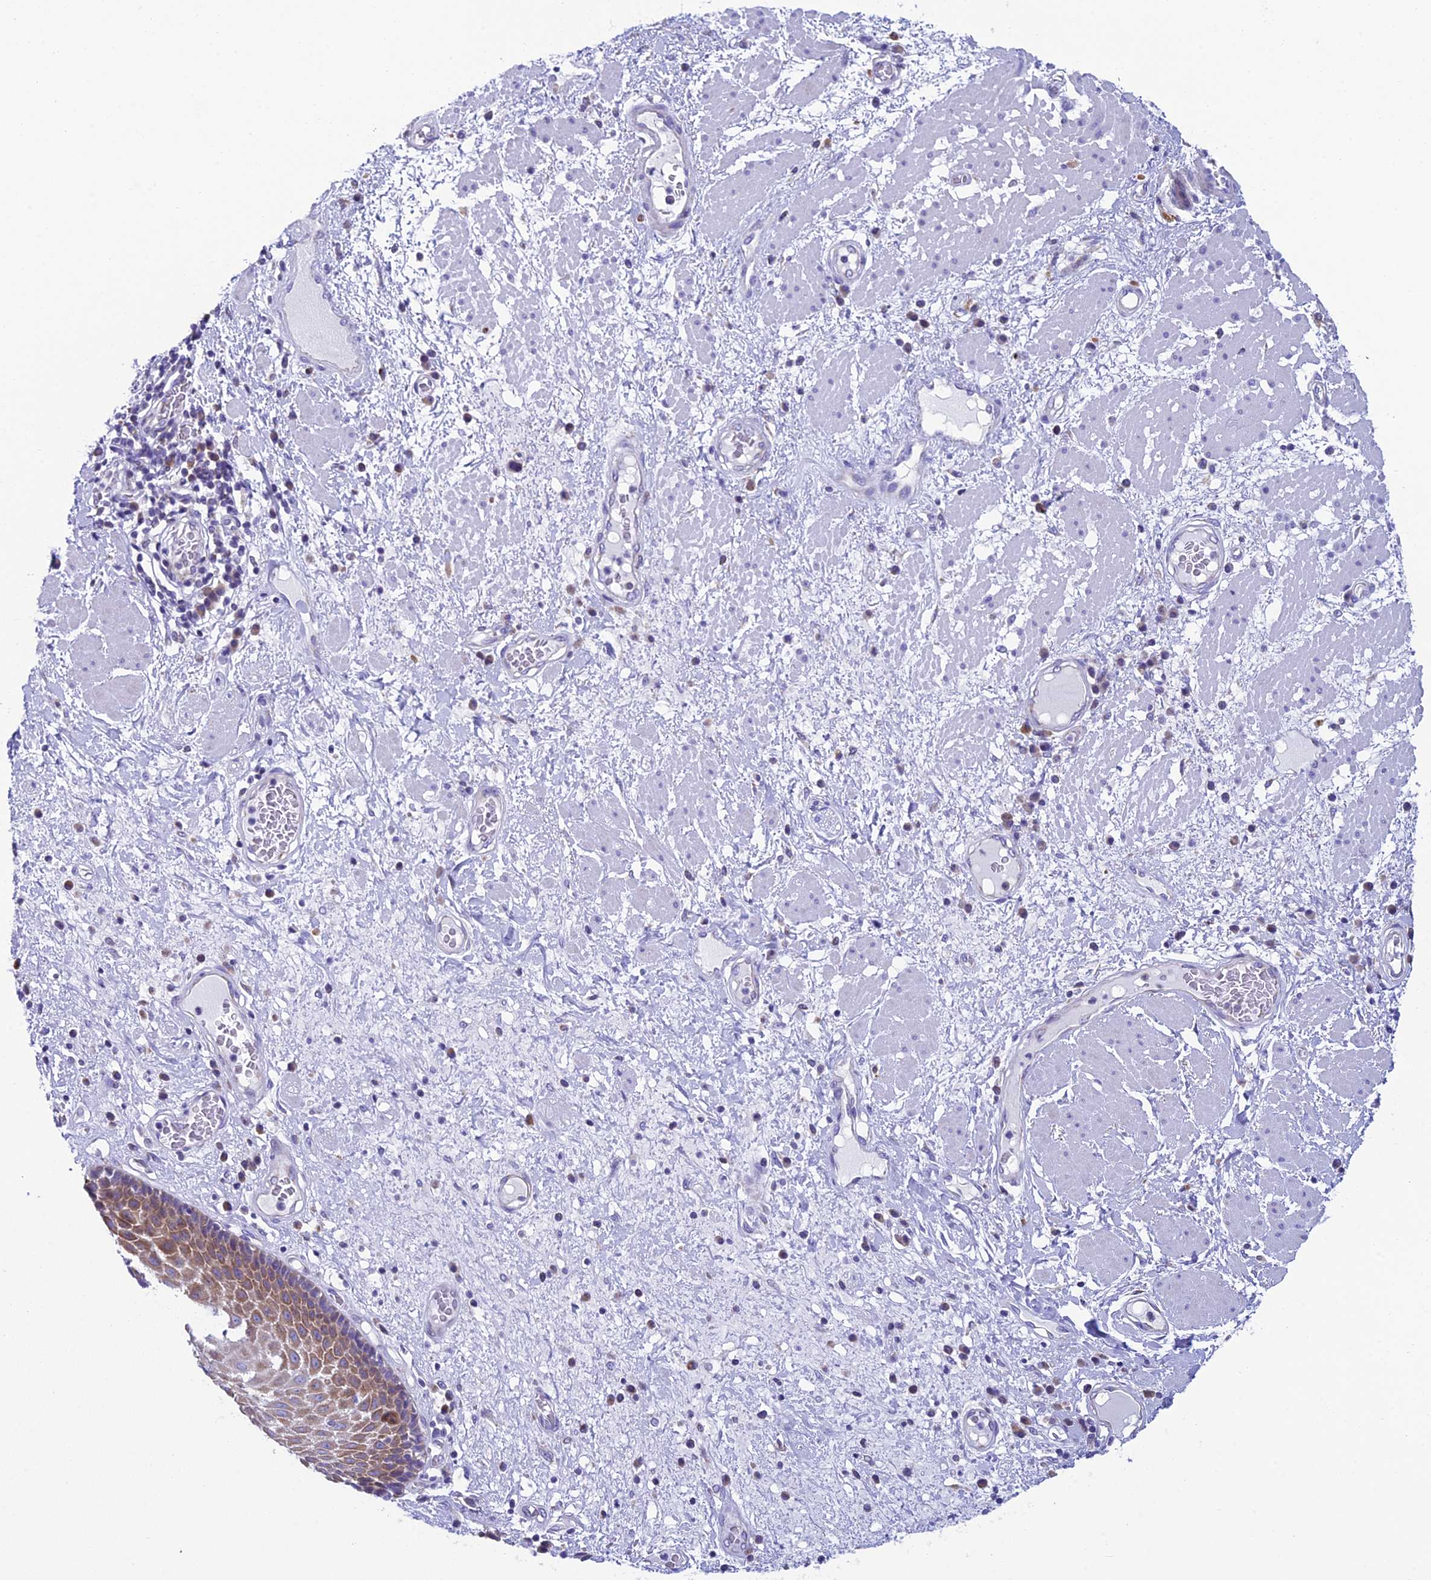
{"staining": {"intensity": "moderate", "quantity": ">75%", "location": "cytoplasmic/membranous"}, "tissue": "esophagus", "cell_type": "Squamous epithelial cells", "image_type": "normal", "snomed": [{"axis": "morphology", "description": "Normal tissue, NOS"}, {"axis": "morphology", "description": "Adenocarcinoma, NOS"}, {"axis": "topography", "description": "Esophagus"}], "caption": "Immunohistochemical staining of benign esophagus displays medium levels of moderate cytoplasmic/membranous expression in about >75% of squamous epithelial cells.", "gene": "REEP4", "patient": {"sex": "male", "age": 62}}